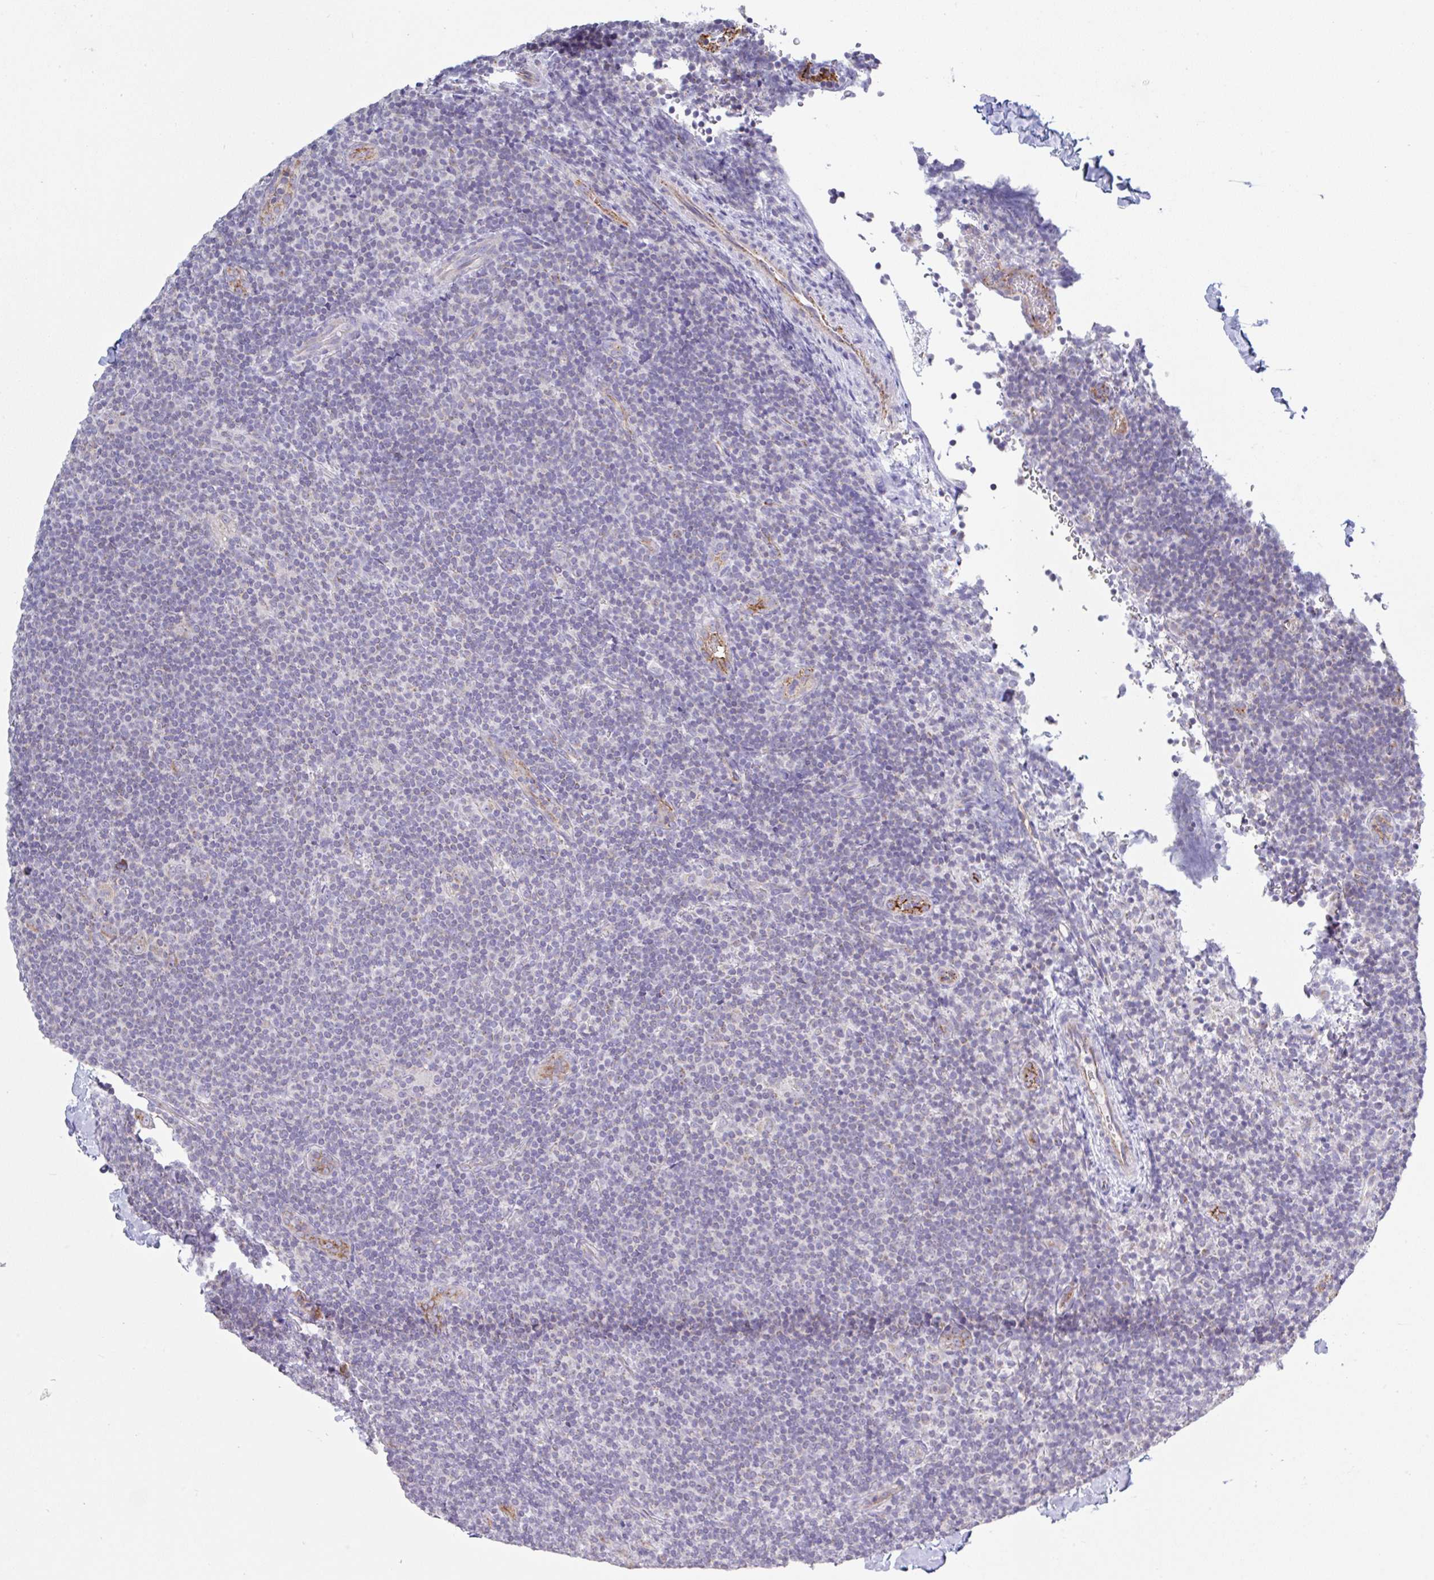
{"staining": {"intensity": "negative", "quantity": "none", "location": "none"}, "tissue": "lymphoma", "cell_type": "Tumor cells", "image_type": "cancer", "snomed": [{"axis": "morphology", "description": "Hodgkin's disease, NOS"}, {"axis": "topography", "description": "Lymph node"}], "caption": "Tumor cells are negative for protein expression in human Hodgkin's disease. (DAB immunohistochemistry visualized using brightfield microscopy, high magnification).", "gene": "PLCD4", "patient": {"sex": "female", "age": 57}}